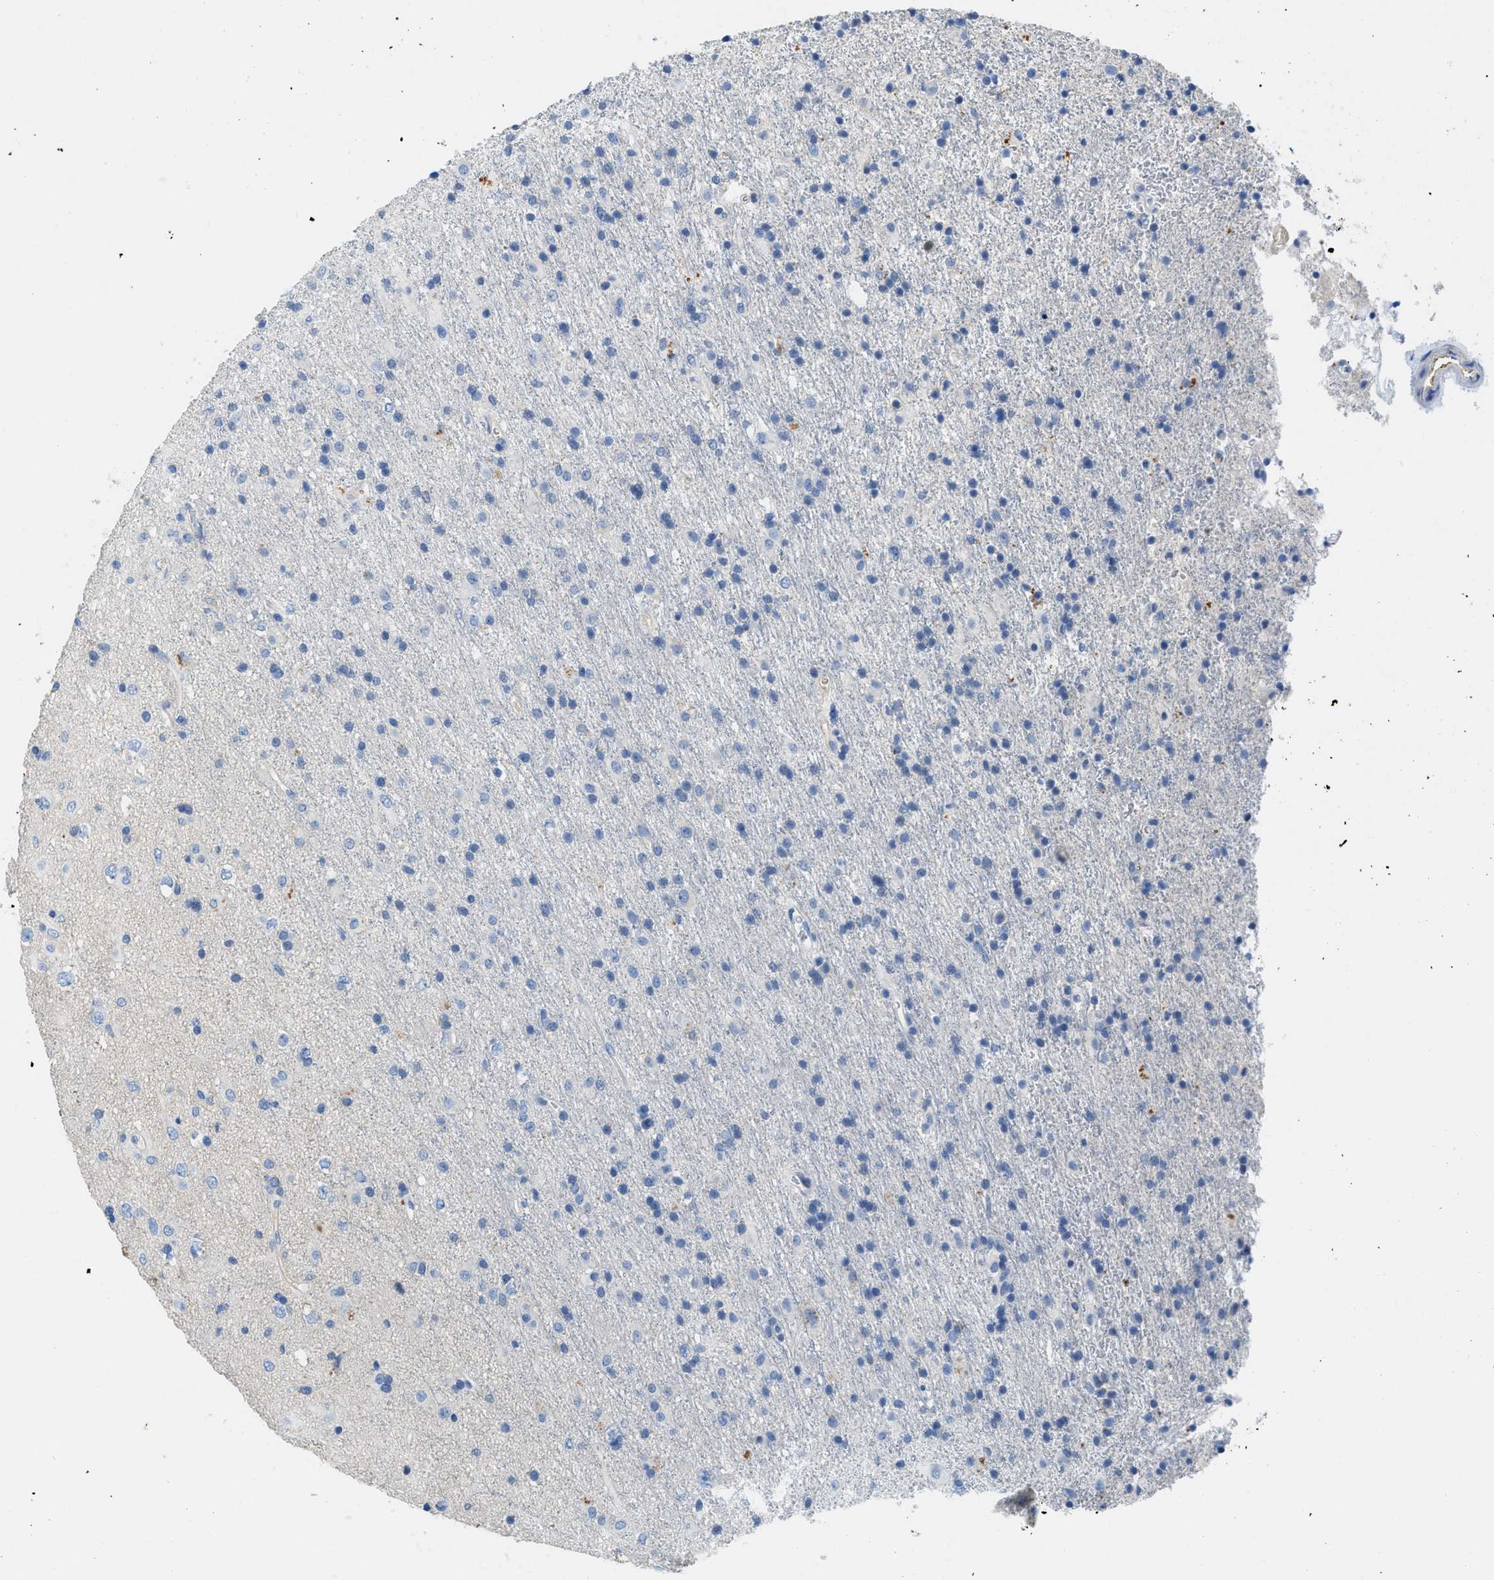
{"staining": {"intensity": "negative", "quantity": "none", "location": "none"}, "tissue": "glioma", "cell_type": "Tumor cells", "image_type": "cancer", "snomed": [{"axis": "morphology", "description": "Glioma, malignant, Low grade"}, {"axis": "topography", "description": "Brain"}], "caption": "DAB immunohistochemical staining of human glioma exhibits no significant positivity in tumor cells.", "gene": "SPEG", "patient": {"sex": "male", "age": 65}}